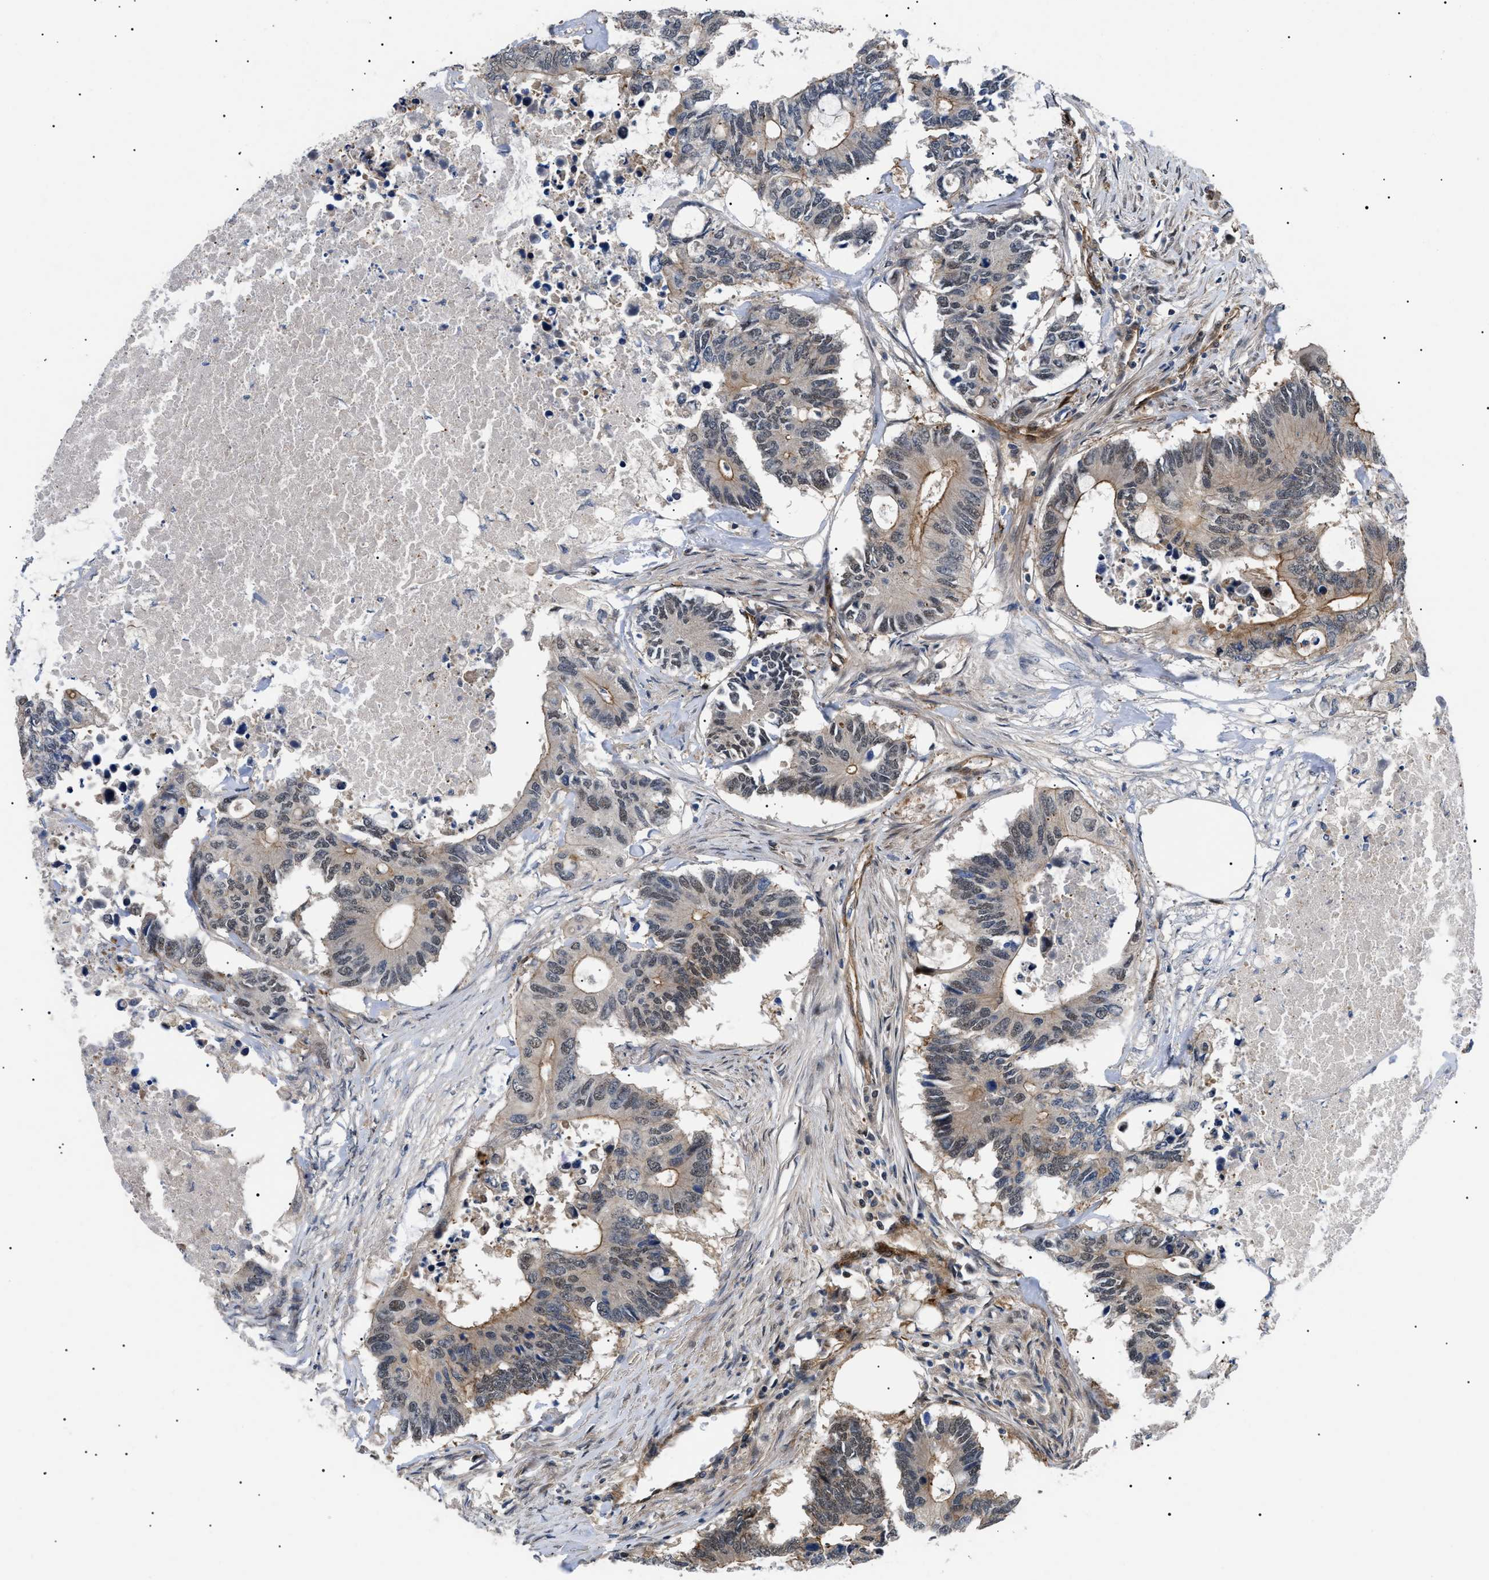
{"staining": {"intensity": "weak", "quantity": "25%-75%", "location": "cytoplasmic/membranous,nuclear"}, "tissue": "colorectal cancer", "cell_type": "Tumor cells", "image_type": "cancer", "snomed": [{"axis": "morphology", "description": "Adenocarcinoma, NOS"}, {"axis": "topography", "description": "Colon"}], "caption": "A high-resolution image shows IHC staining of colorectal cancer, which displays weak cytoplasmic/membranous and nuclear expression in about 25%-75% of tumor cells.", "gene": "CRCP", "patient": {"sex": "male", "age": 71}}